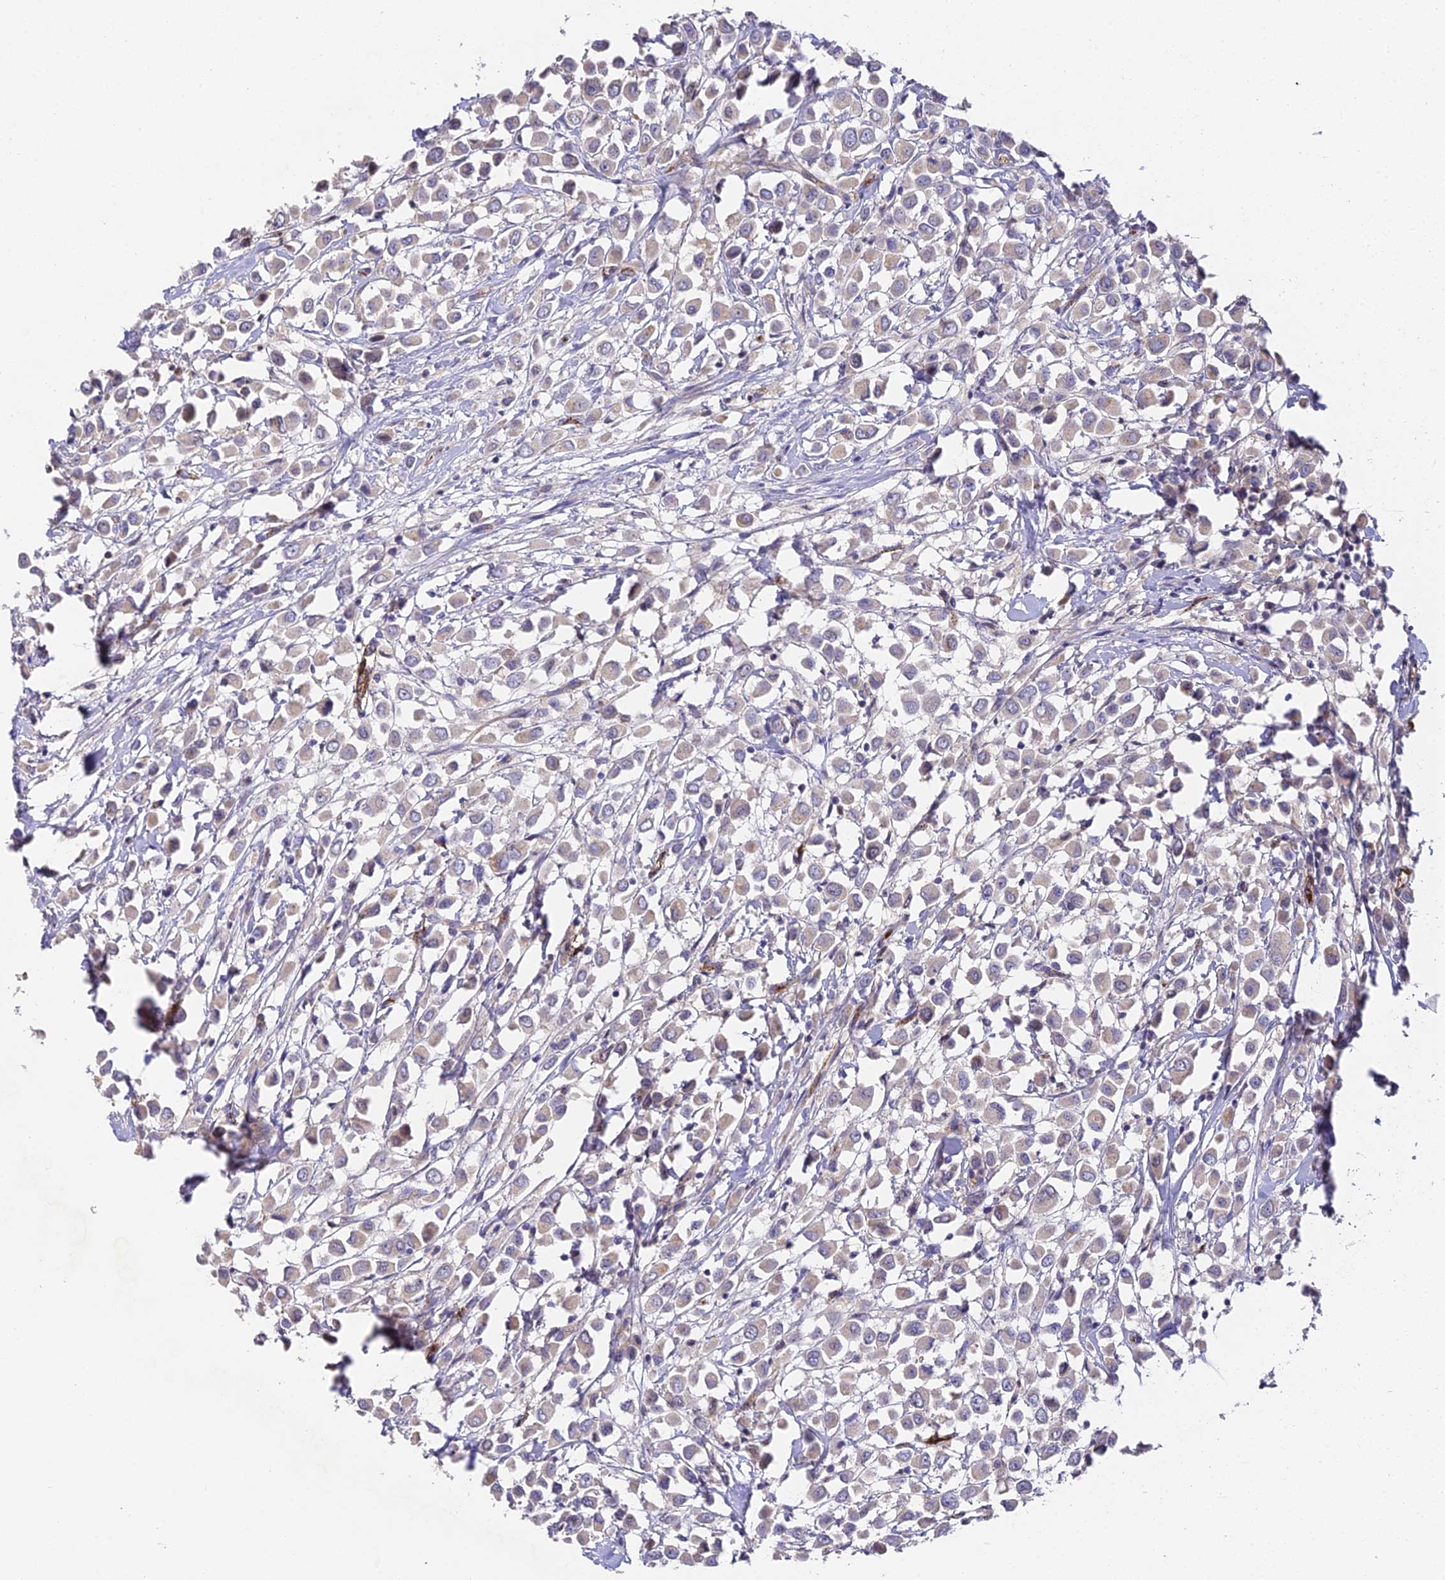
{"staining": {"intensity": "weak", "quantity": "<25%", "location": "cytoplasmic/membranous"}, "tissue": "breast cancer", "cell_type": "Tumor cells", "image_type": "cancer", "snomed": [{"axis": "morphology", "description": "Duct carcinoma"}, {"axis": "topography", "description": "Breast"}], "caption": "A high-resolution micrograph shows immunohistochemistry (IHC) staining of breast cancer (intraductal carcinoma), which displays no significant expression in tumor cells.", "gene": "DNAAF10", "patient": {"sex": "female", "age": 61}}